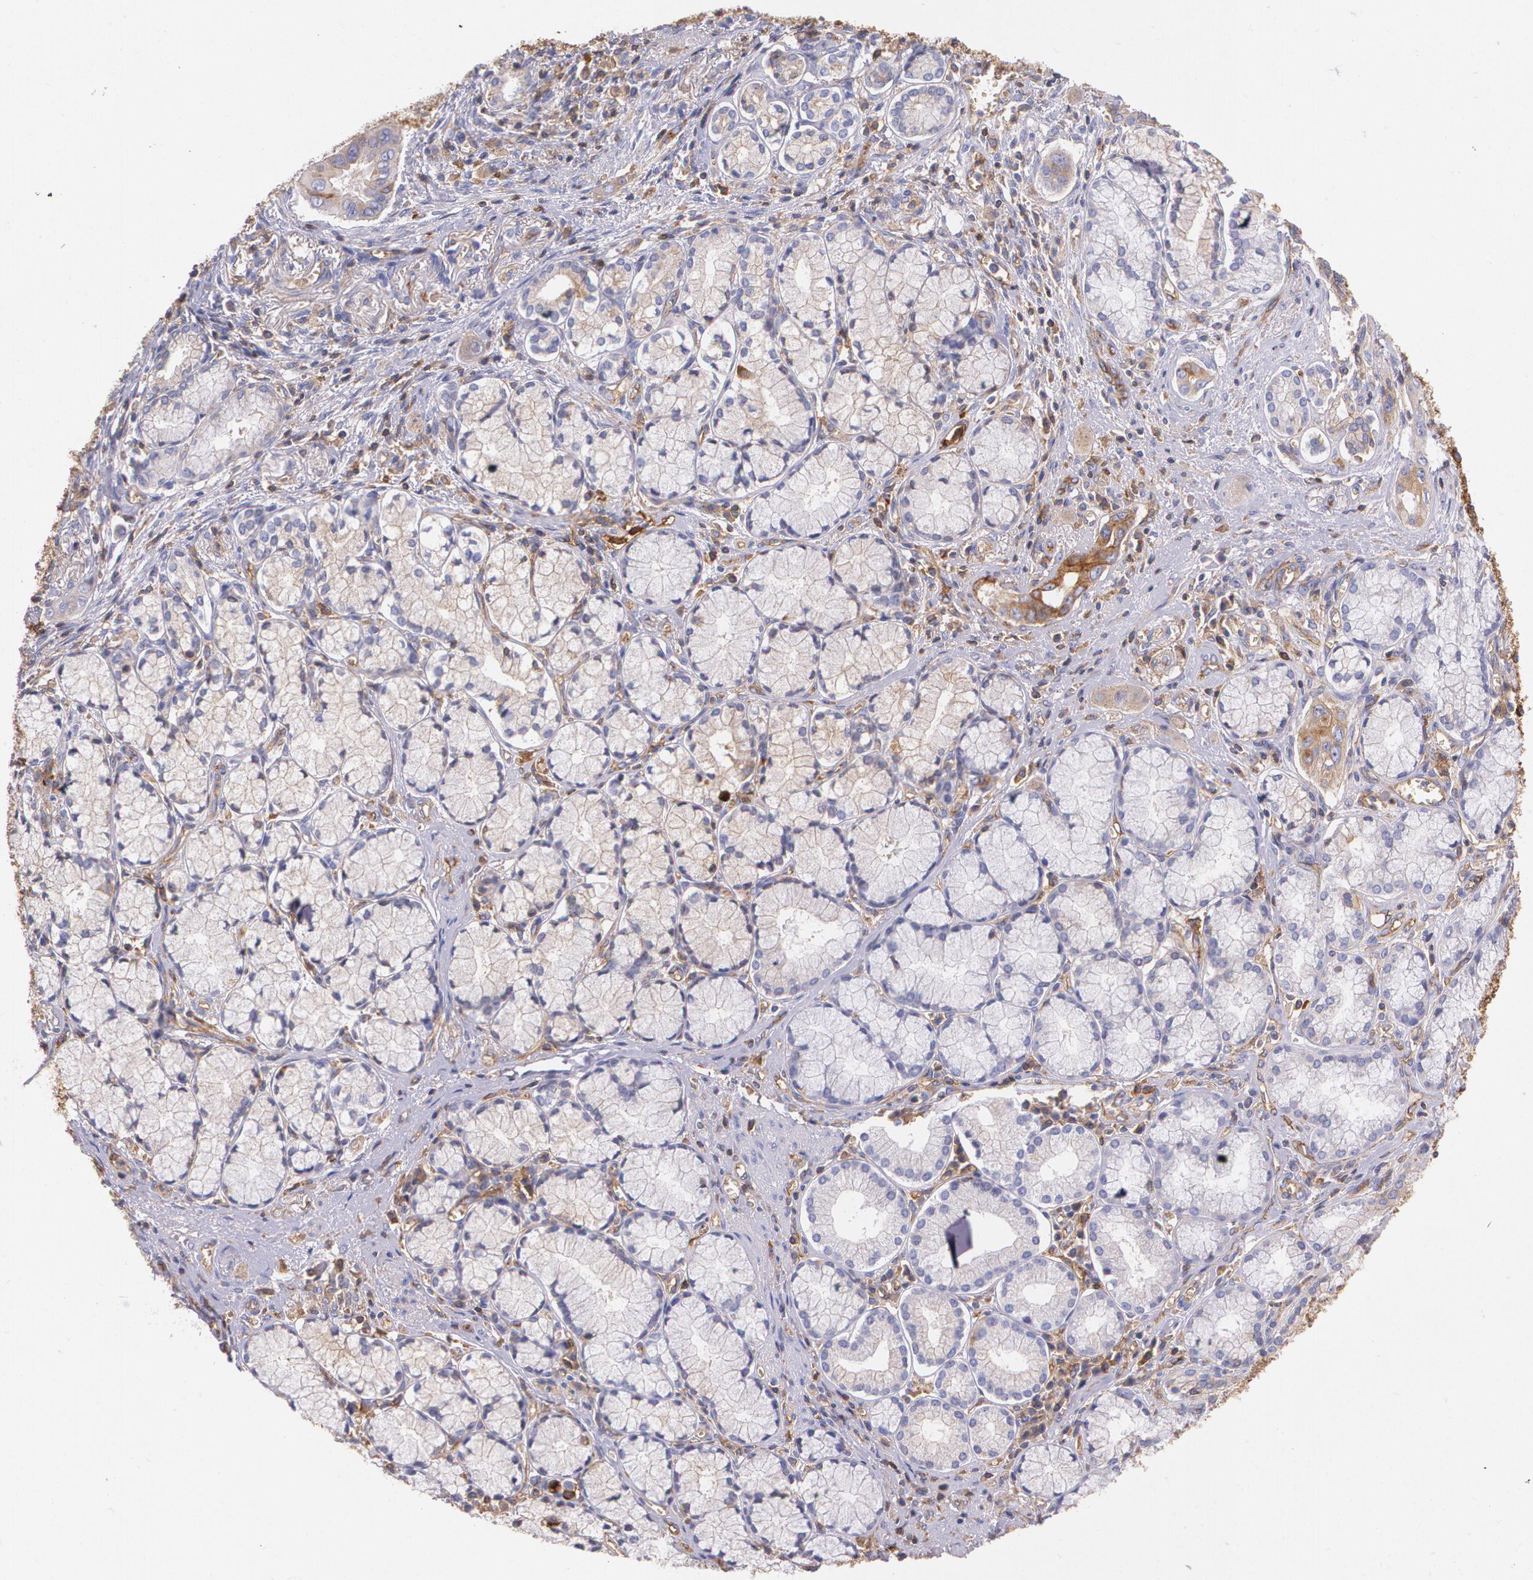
{"staining": {"intensity": "weak", "quantity": "25%-75%", "location": "cytoplasmic/membranous"}, "tissue": "pancreatic cancer", "cell_type": "Tumor cells", "image_type": "cancer", "snomed": [{"axis": "morphology", "description": "Adenocarcinoma, NOS"}, {"axis": "topography", "description": "Pancreas"}], "caption": "Adenocarcinoma (pancreatic) stained for a protein (brown) reveals weak cytoplasmic/membranous positive expression in about 25%-75% of tumor cells.", "gene": "B2M", "patient": {"sex": "male", "age": 77}}